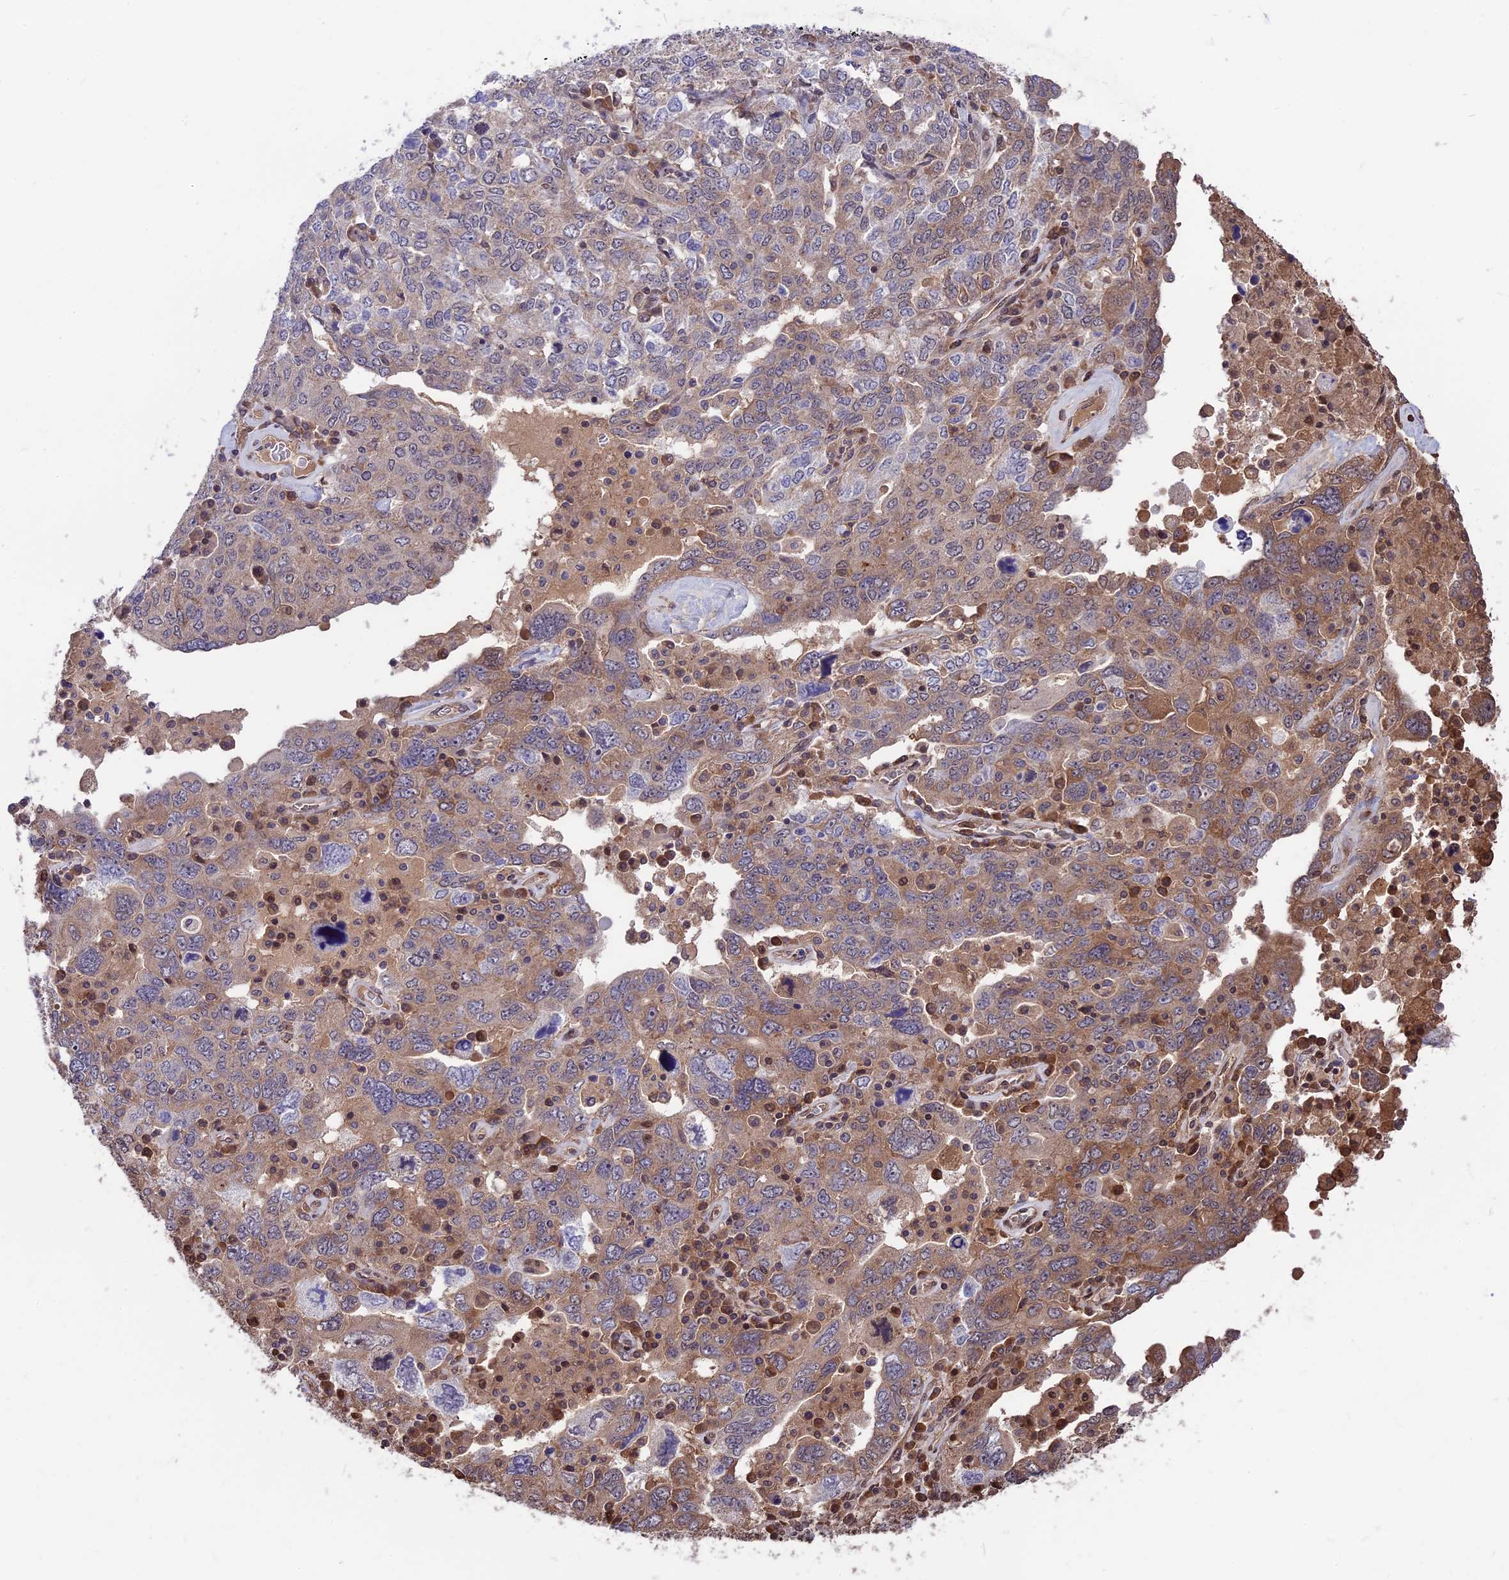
{"staining": {"intensity": "weak", "quantity": "25%-75%", "location": "cytoplasmic/membranous,nuclear"}, "tissue": "ovarian cancer", "cell_type": "Tumor cells", "image_type": "cancer", "snomed": [{"axis": "morphology", "description": "Carcinoma, endometroid"}, {"axis": "topography", "description": "Ovary"}], "caption": "Ovarian cancer (endometroid carcinoma) was stained to show a protein in brown. There is low levels of weak cytoplasmic/membranous and nuclear staining in approximately 25%-75% of tumor cells. The staining was performed using DAB (3,3'-diaminobenzidine), with brown indicating positive protein expression. Nuclei are stained blue with hematoxylin.", "gene": "ZNF598", "patient": {"sex": "female", "age": 62}}